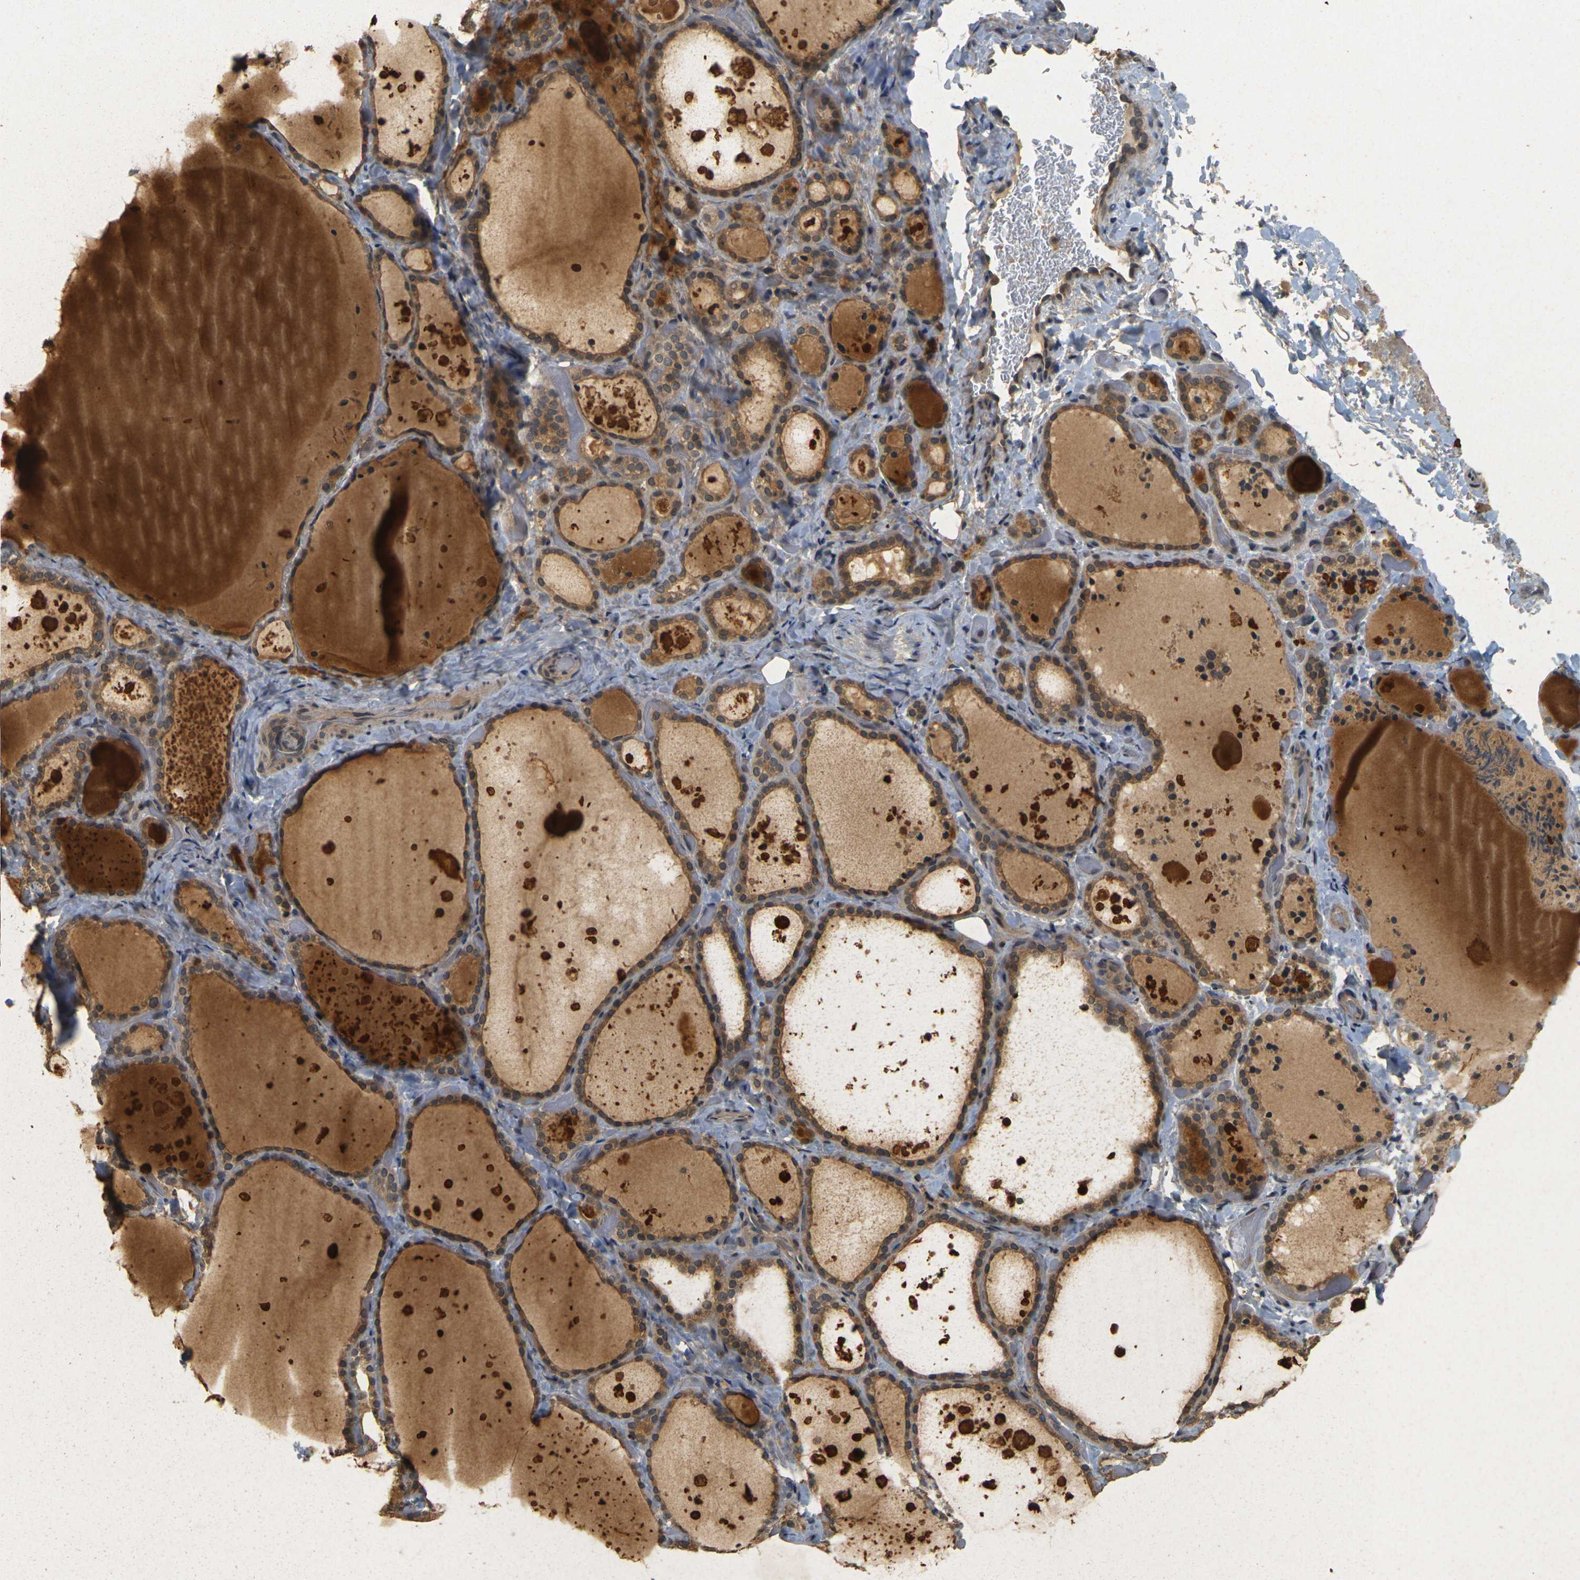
{"staining": {"intensity": "moderate", "quantity": ">75%", "location": "cytoplasmic/membranous"}, "tissue": "thyroid gland", "cell_type": "Glandular cells", "image_type": "normal", "snomed": [{"axis": "morphology", "description": "Normal tissue, NOS"}, {"axis": "topography", "description": "Thyroid gland"}], "caption": "A brown stain highlights moderate cytoplasmic/membranous staining of a protein in glandular cells of unremarkable human thyroid gland.", "gene": "ERN1", "patient": {"sex": "female", "age": 44}}